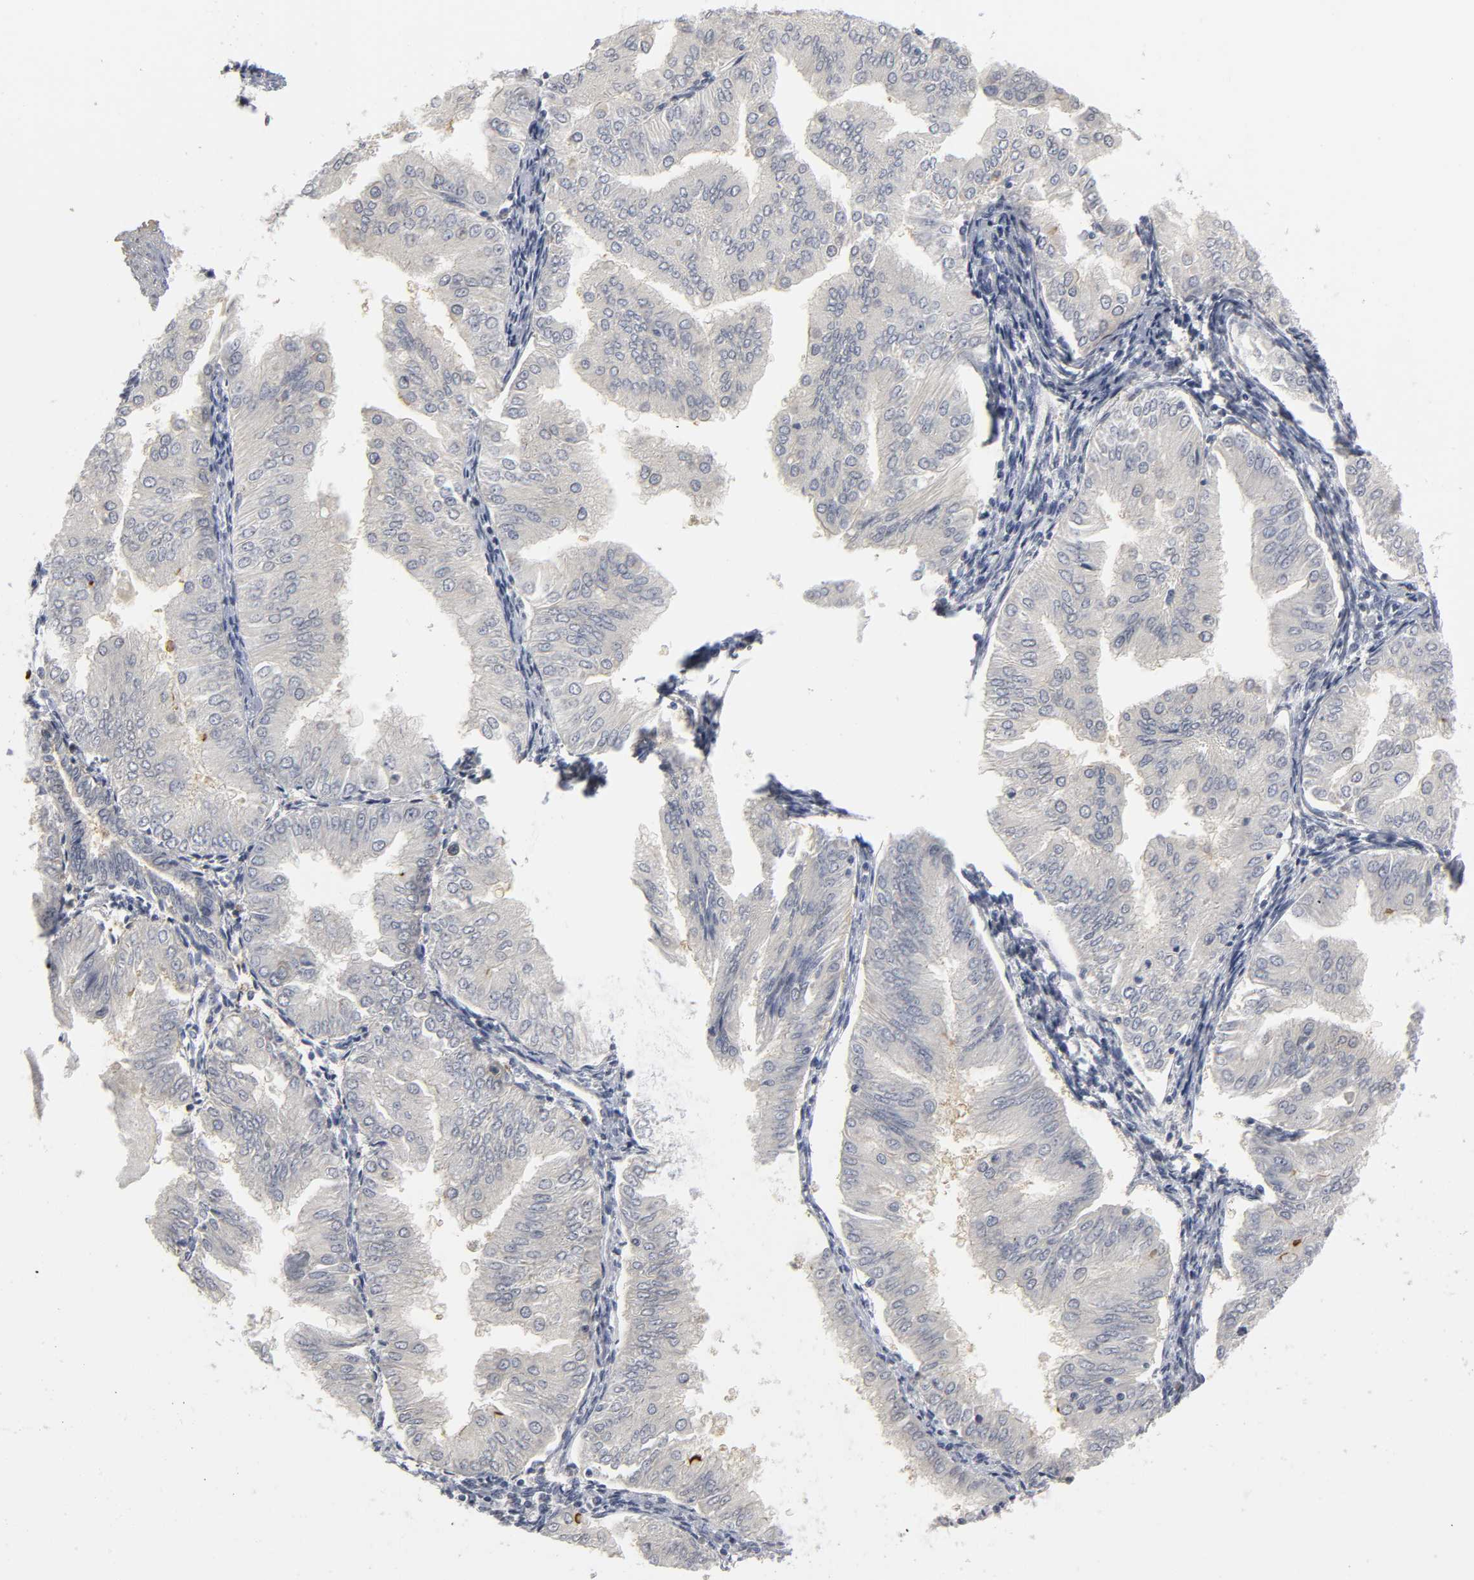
{"staining": {"intensity": "negative", "quantity": "none", "location": "none"}, "tissue": "endometrial cancer", "cell_type": "Tumor cells", "image_type": "cancer", "snomed": [{"axis": "morphology", "description": "Adenocarcinoma, NOS"}, {"axis": "topography", "description": "Endometrium"}], "caption": "Human adenocarcinoma (endometrial) stained for a protein using immunohistochemistry reveals no expression in tumor cells.", "gene": "PDLIM3", "patient": {"sex": "female", "age": 53}}